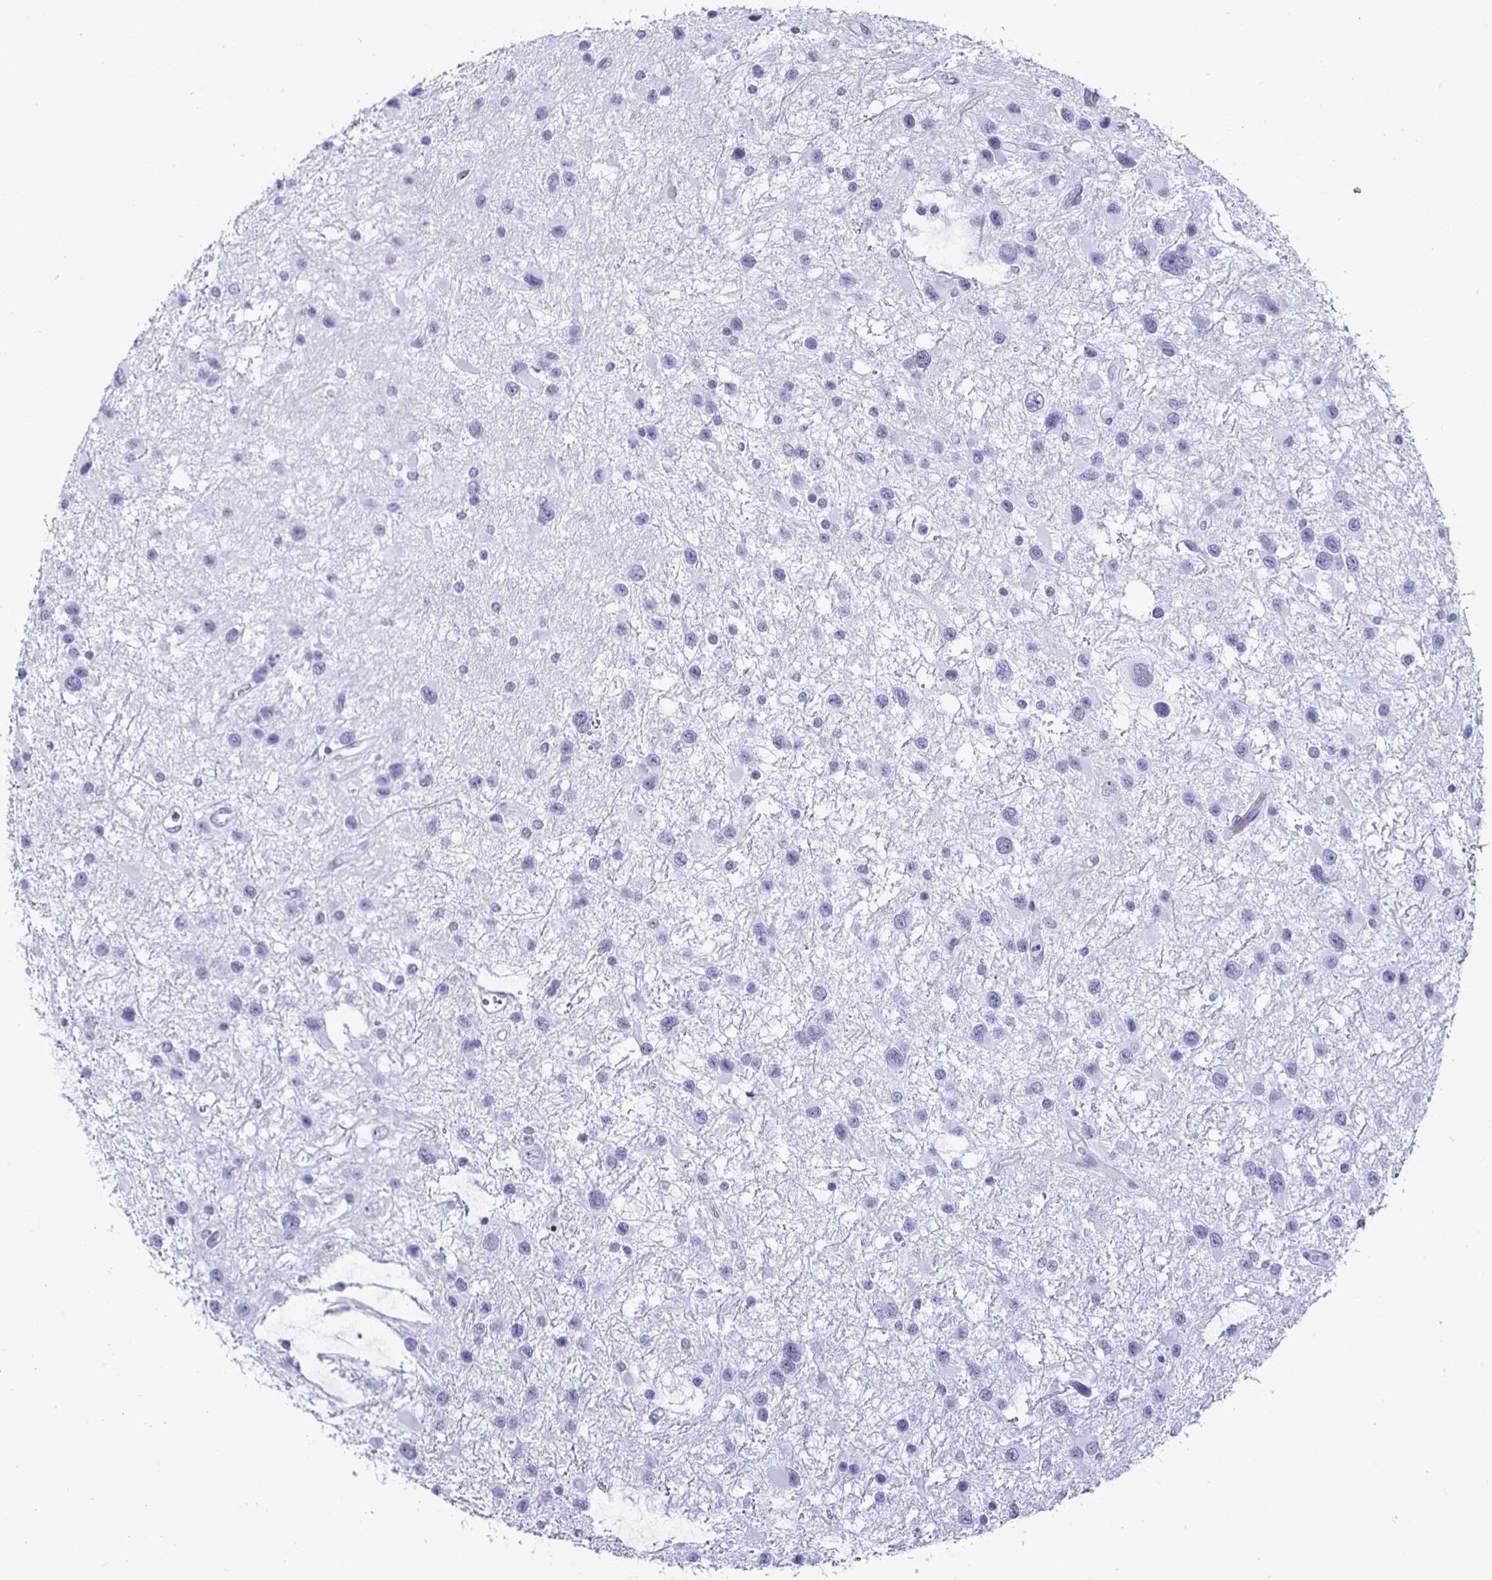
{"staining": {"intensity": "negative", "quantity": "none", "location": "none"}, "tissue": "glioma", "cell_type": "Tumor cells", "image_type": "cancer", "snomed": [{"axis": "morphology", "description": "Glioma, malignant, Low grade"}, {"axis": "topography", "description": "Brain"}], "caption": "Histopathology image shows no significant protein staining in tumor cells of glioma.", "gene": "KRT4", "patient": {"sex": "female", "age": 32}}